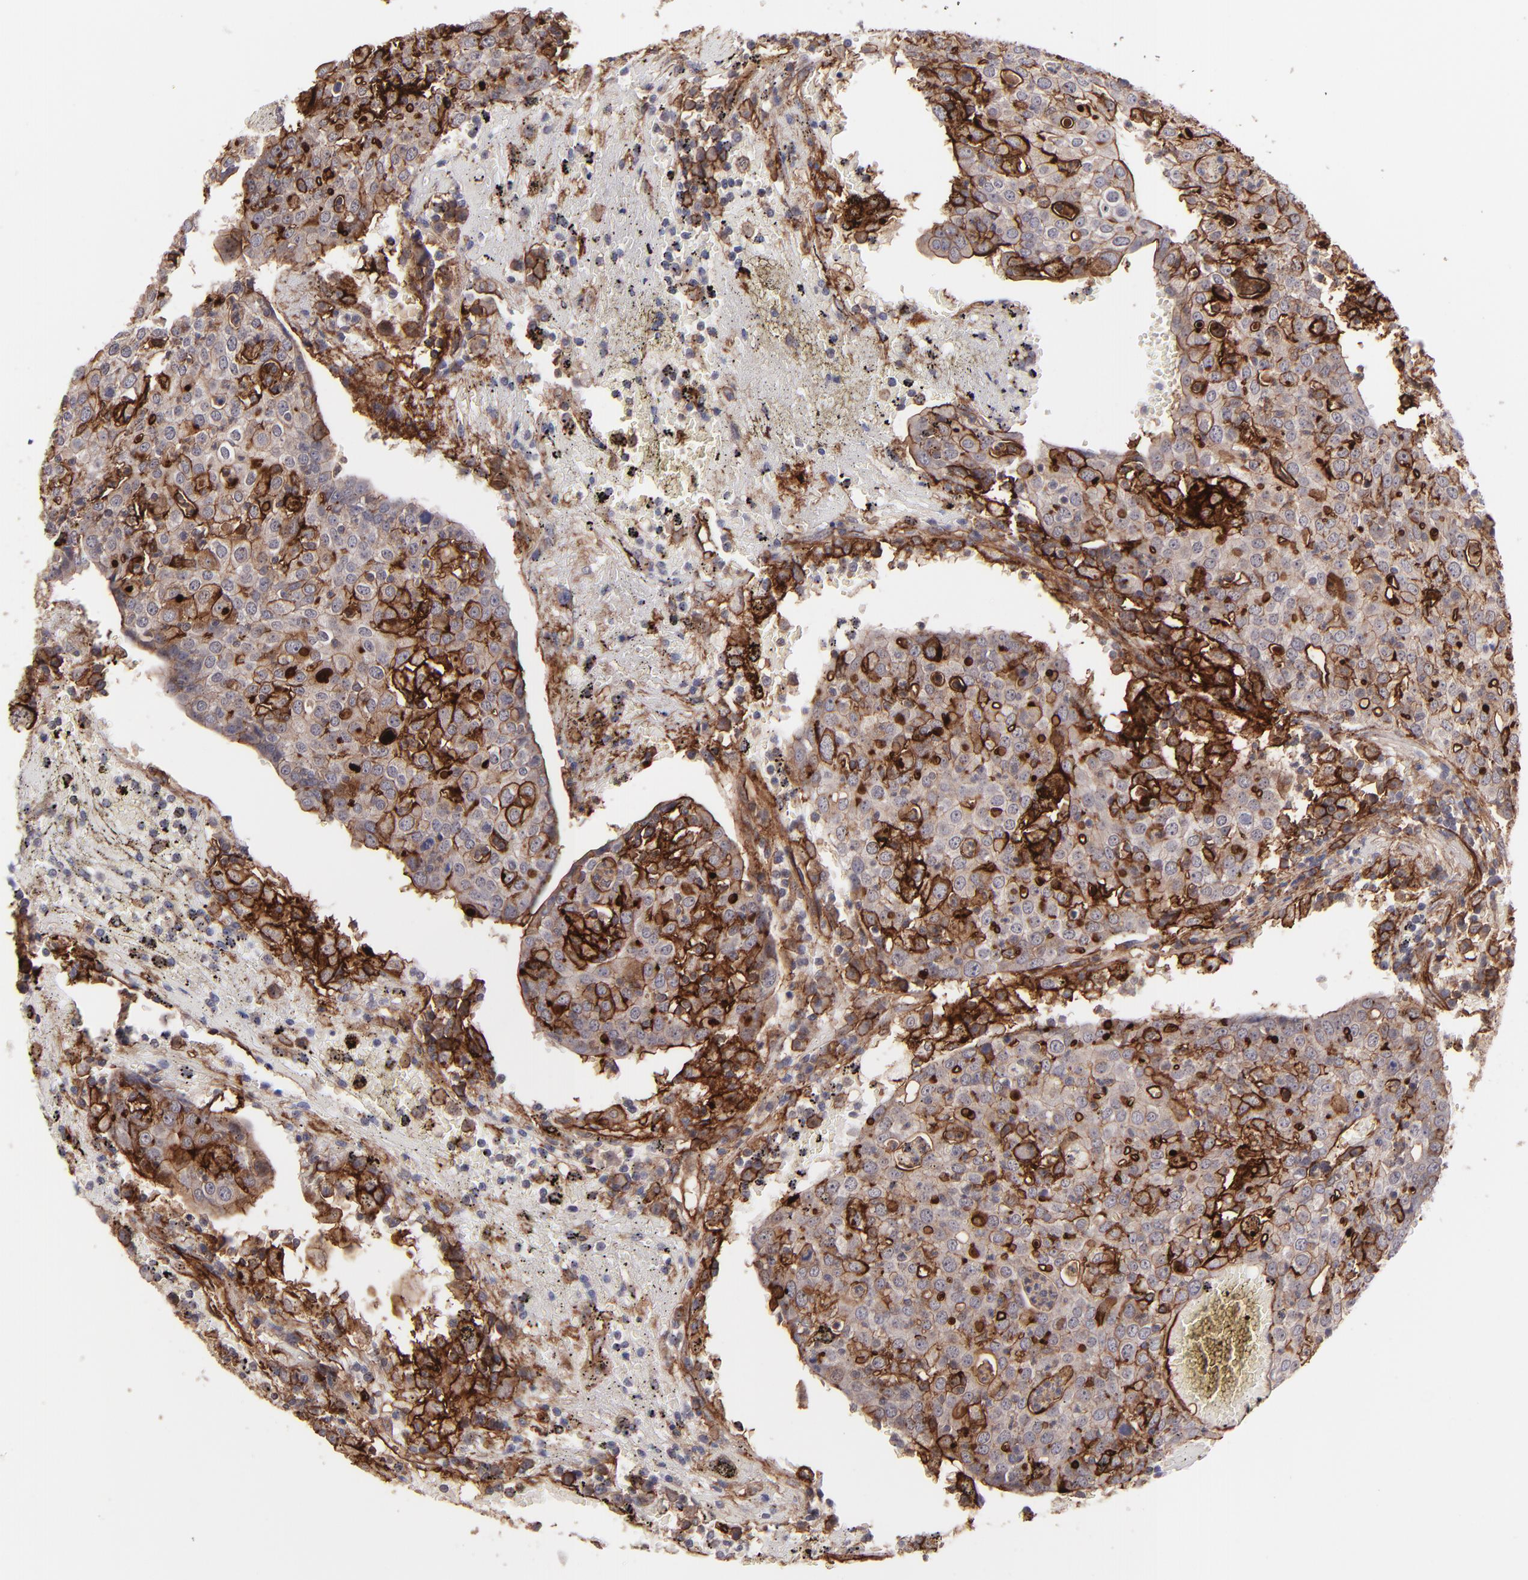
{"staining": {"intensity": "moderate", "quantity": "25%-75%", "location": "cytoplasmic/membranous"}, "tissue": "head and neck cancer", "cell_type": "Tumor cells", "image_type": "cancer", "snomed": [{"axis": "morphology", "description": "Adenocarcinoma, NOS"}, {"axis": "topography", "description": "Salivary gland"}, {"axis": "topography", "description": "Head-Neck"}], "caption": "Brown immunohistochemical staining in human adenocarcinoma (head and neck) demonstrates moderate cytoplasmic/membranous expression in about 25%-75% of tumor cells.", "gene": "ICAM1", "patient": {"sex": "female", "age": 65}}